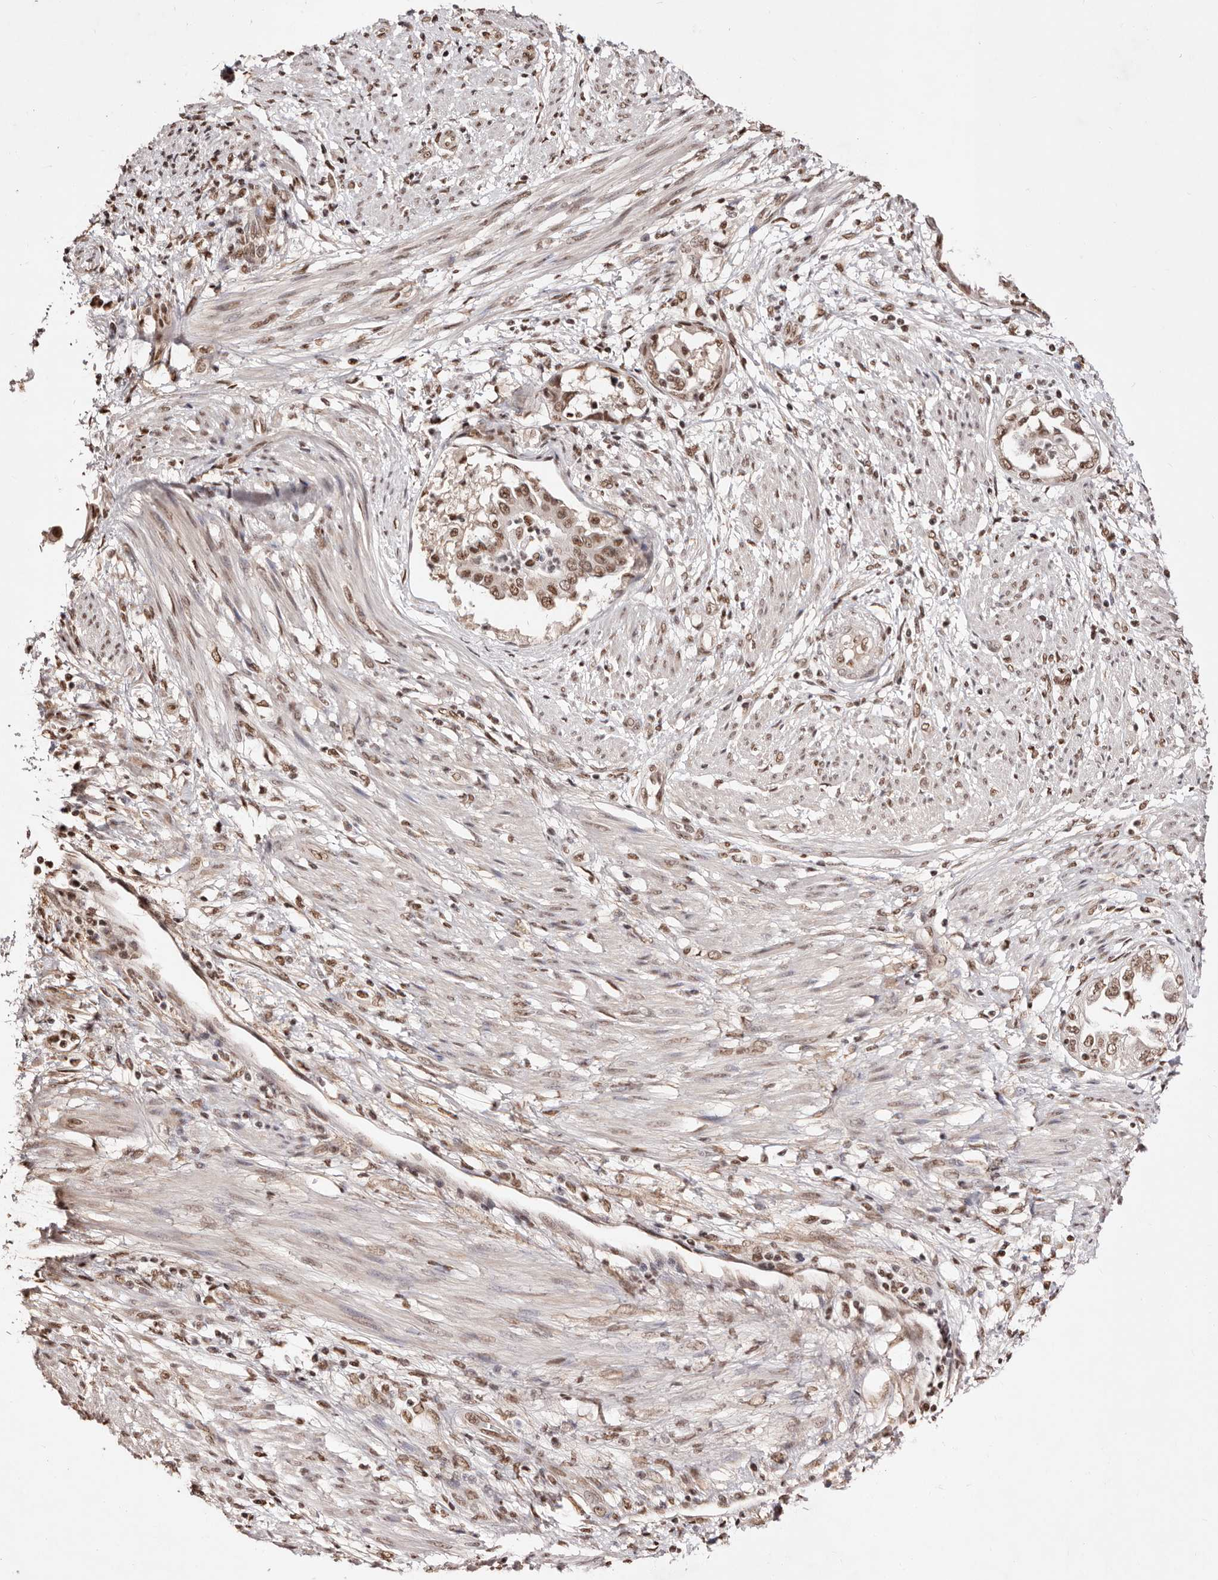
{"staining": {"intensity": "moderate", "quantity": ">75%", "location": "nuclear"}, "tissue": "endometrial cancer", "cell_type": "Tumor cells", "image_type": "cancer", "snomed": [{"axis": "morphology", "description": "Adenocarcinoma, NOS"}, {"axis": "topography", "description": "Endometrium"}], "caption": "A medium amount of moderate nuclear positivity is seen in about >75% of tumor cells in endometrial cancer tissue.", "gene": "BICRAL", "patient": {"sex": "female", "age": 85}}